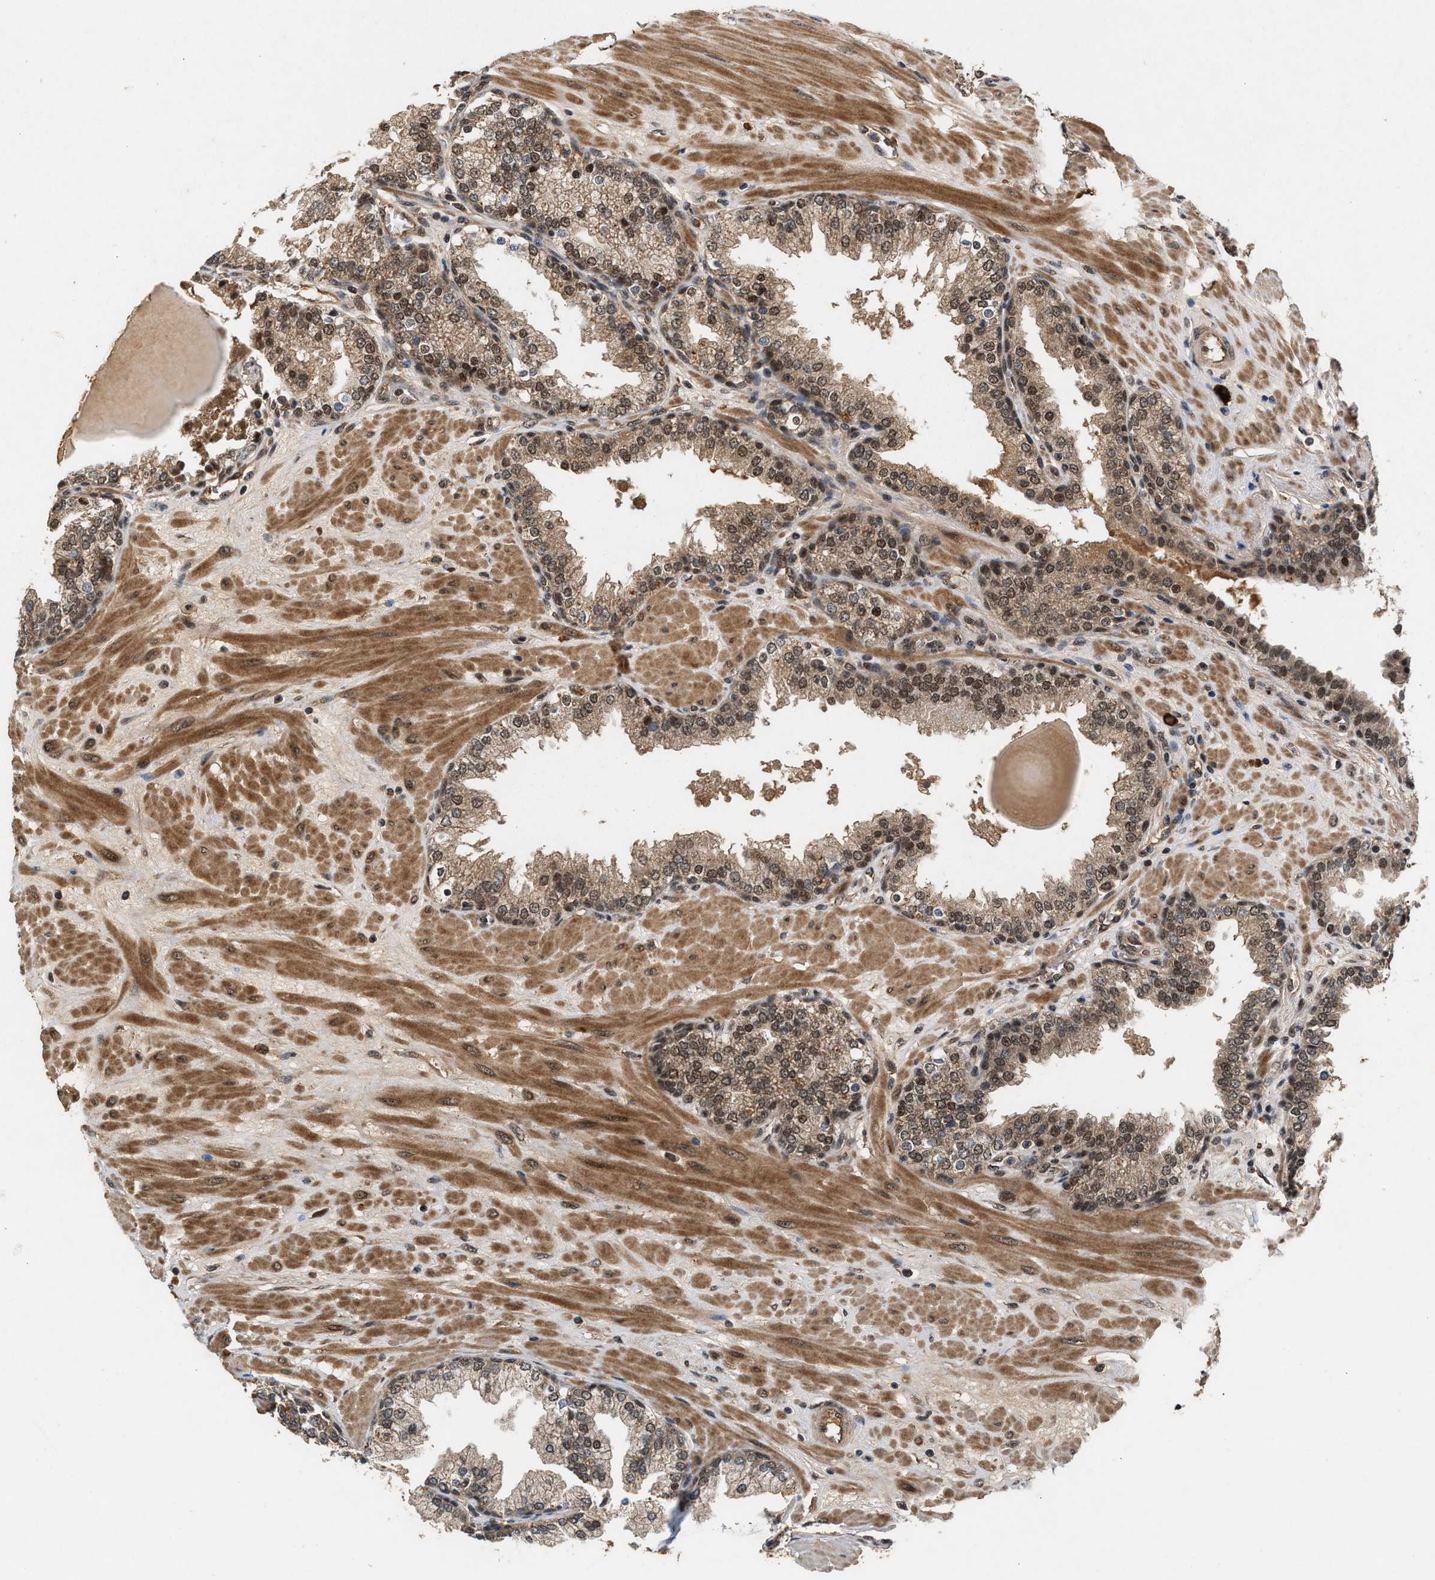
{"staining": {"intensity": "moderate", "quantity": ">75%", "location": "cytoplasmic/membranous,nuclear"}, "tissue": "prostate", "cell_type": "Glandular cells", "image_type": "normal", "snomed": [{"axis": "morphology", "description": "Normal tissue, NOS"}, {"axis": "topography", "description": "Prostate"}], "caption": "Immunohistochemical staining of benign human prostate demonstrates moderate cytoplasmic/membranous,nuclear protein staining in approximately >75% of glandular cells.", "gene": "RUSC2", "patient": {"sex": "male", "age": 51}}